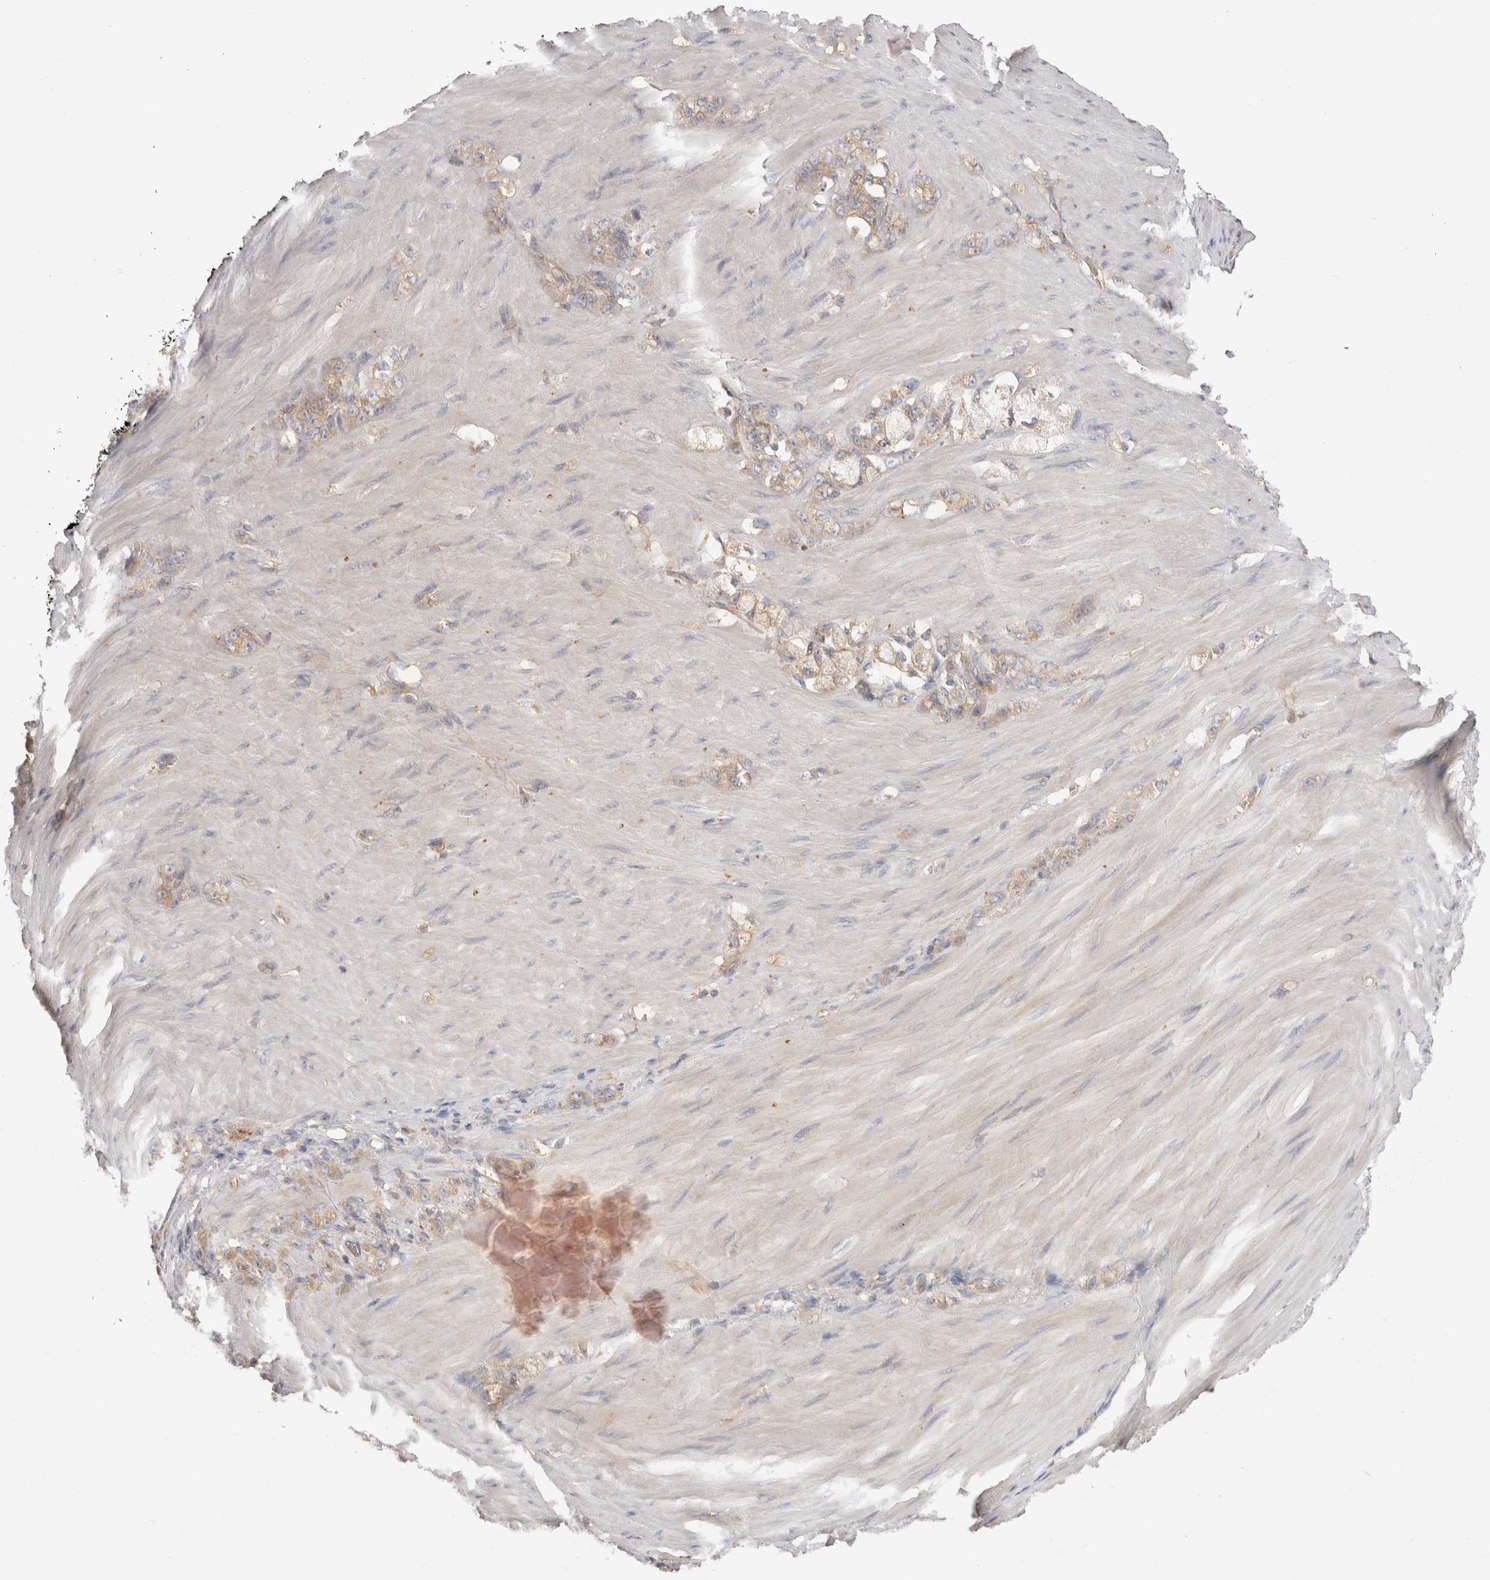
{"staining": {"intensity": "weak", "quantity": "25%-75%", "location": "cytoplasmic/membranous"}, "tissue": "stomach cancer", "cell_type": "Tumor cells", "image_type": "cancer", "snomed": [{"axis": "morphology", "description": "Normal tissue, NOS"}, {"axis": "morphology", "description": "Adenocarcinoma, NOS"}, {"axis": "topography", "description": "Stomach"}], "caption": "Stomach cancer (adenocarcinoma) stained with a brown dye reveals weak cytoplasmic/membranous positive expression in approximately 25%-75% of tumor cells.", "gene": "CHMP6", "patient": {"sex": "male", "age": 82}}